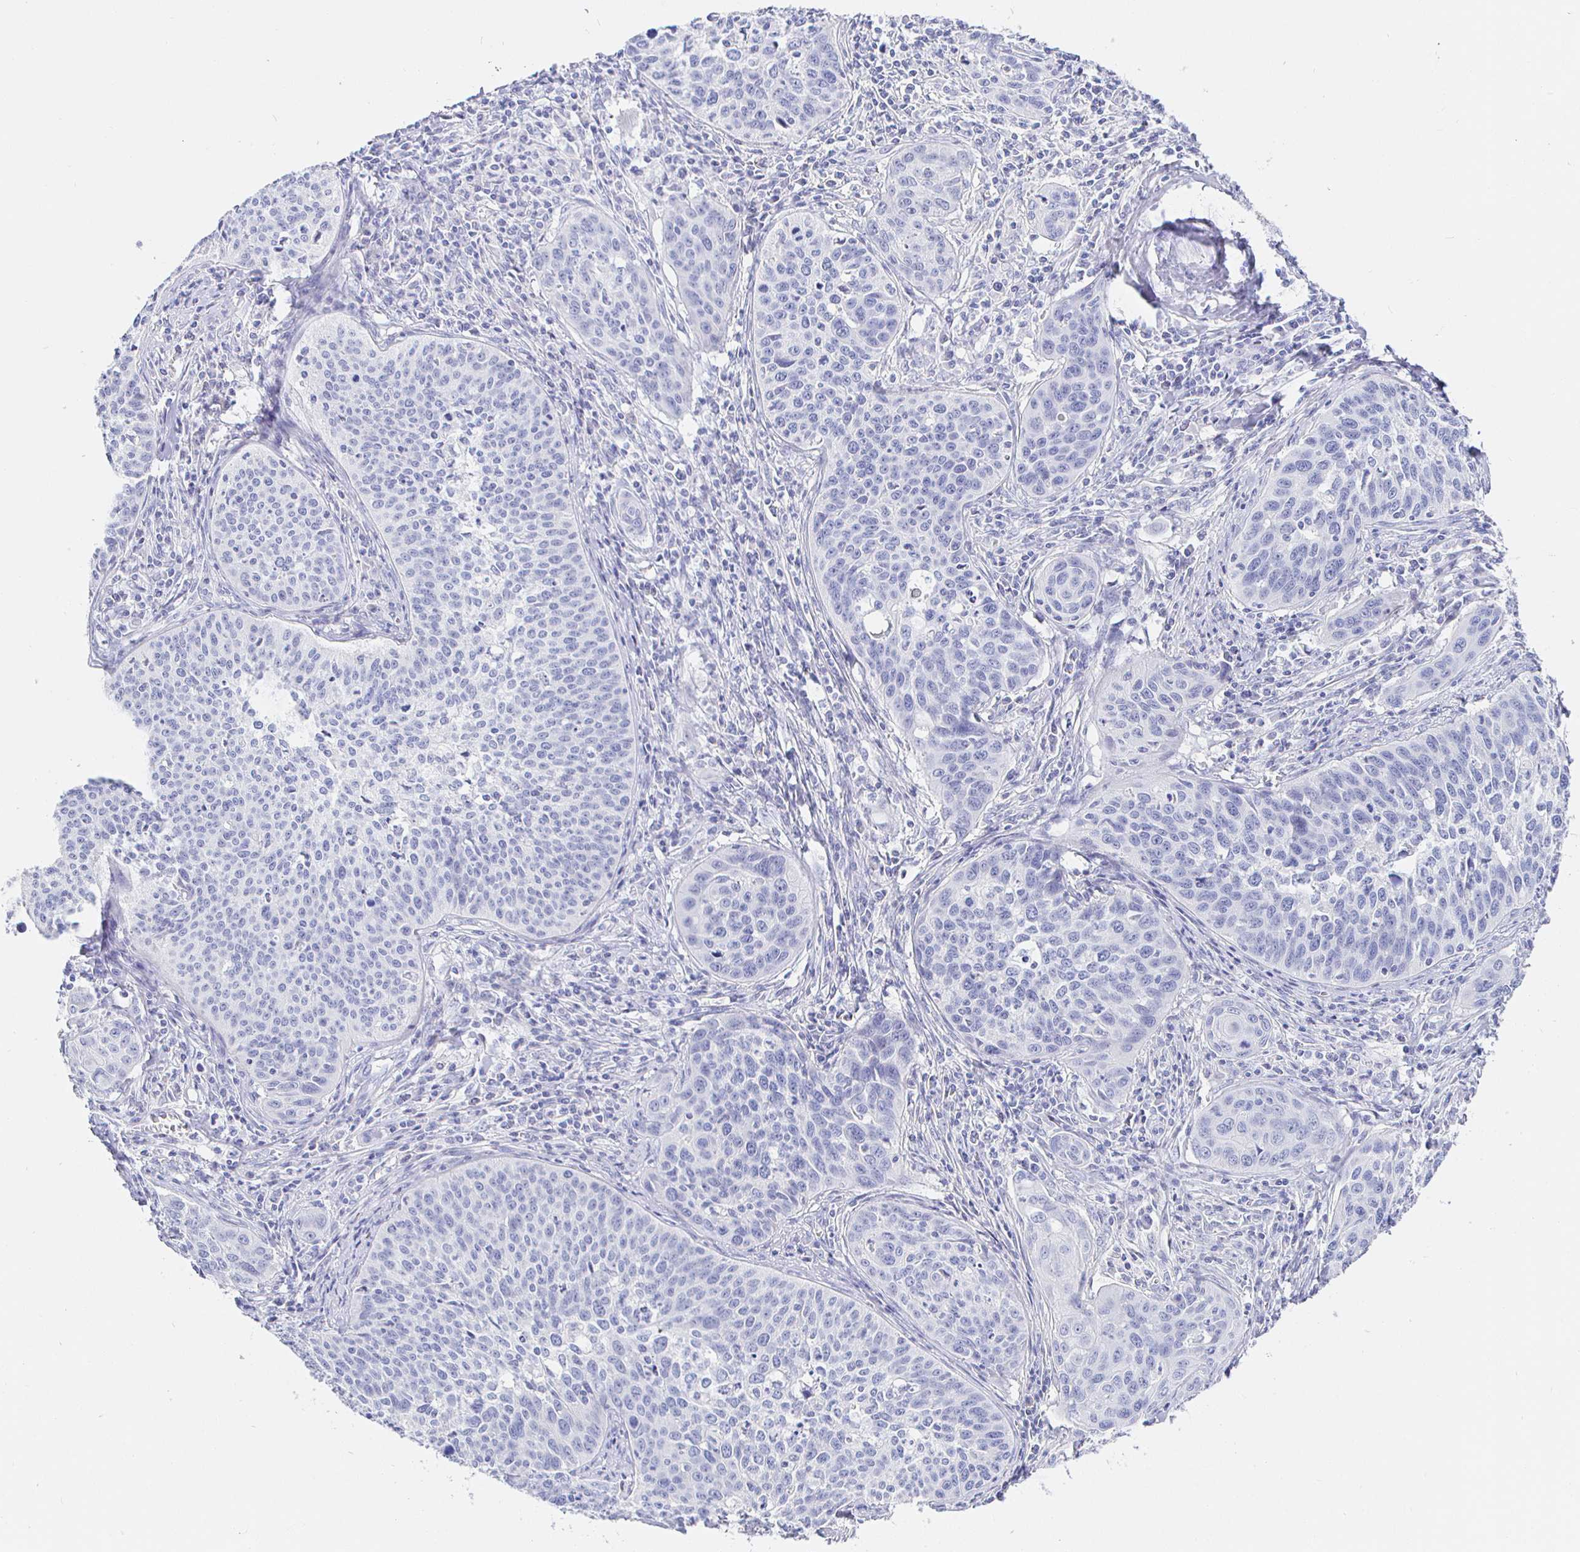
{"staining": {"intensity": "negative", "quantity": "none", "location": "none"}, "tissue": "cervical cancer", "cell_type": "Tumor cells", "image_type": "cancer", "snomed": [{"axis": "morphology", "description": "Squamous cell carcinoma, NOS"}, {"axis": "topography", "description": "Cervix"}], "caption": "High magnification brightfield microscopy of cervical cancer stained with DAB (brown) and counterstained with hematoxylin (blue): tumor cells show no significant staining. Nuclei are stained in blue.", "gene": "CR2", "patient": {"sex": "female", "age": 31}}